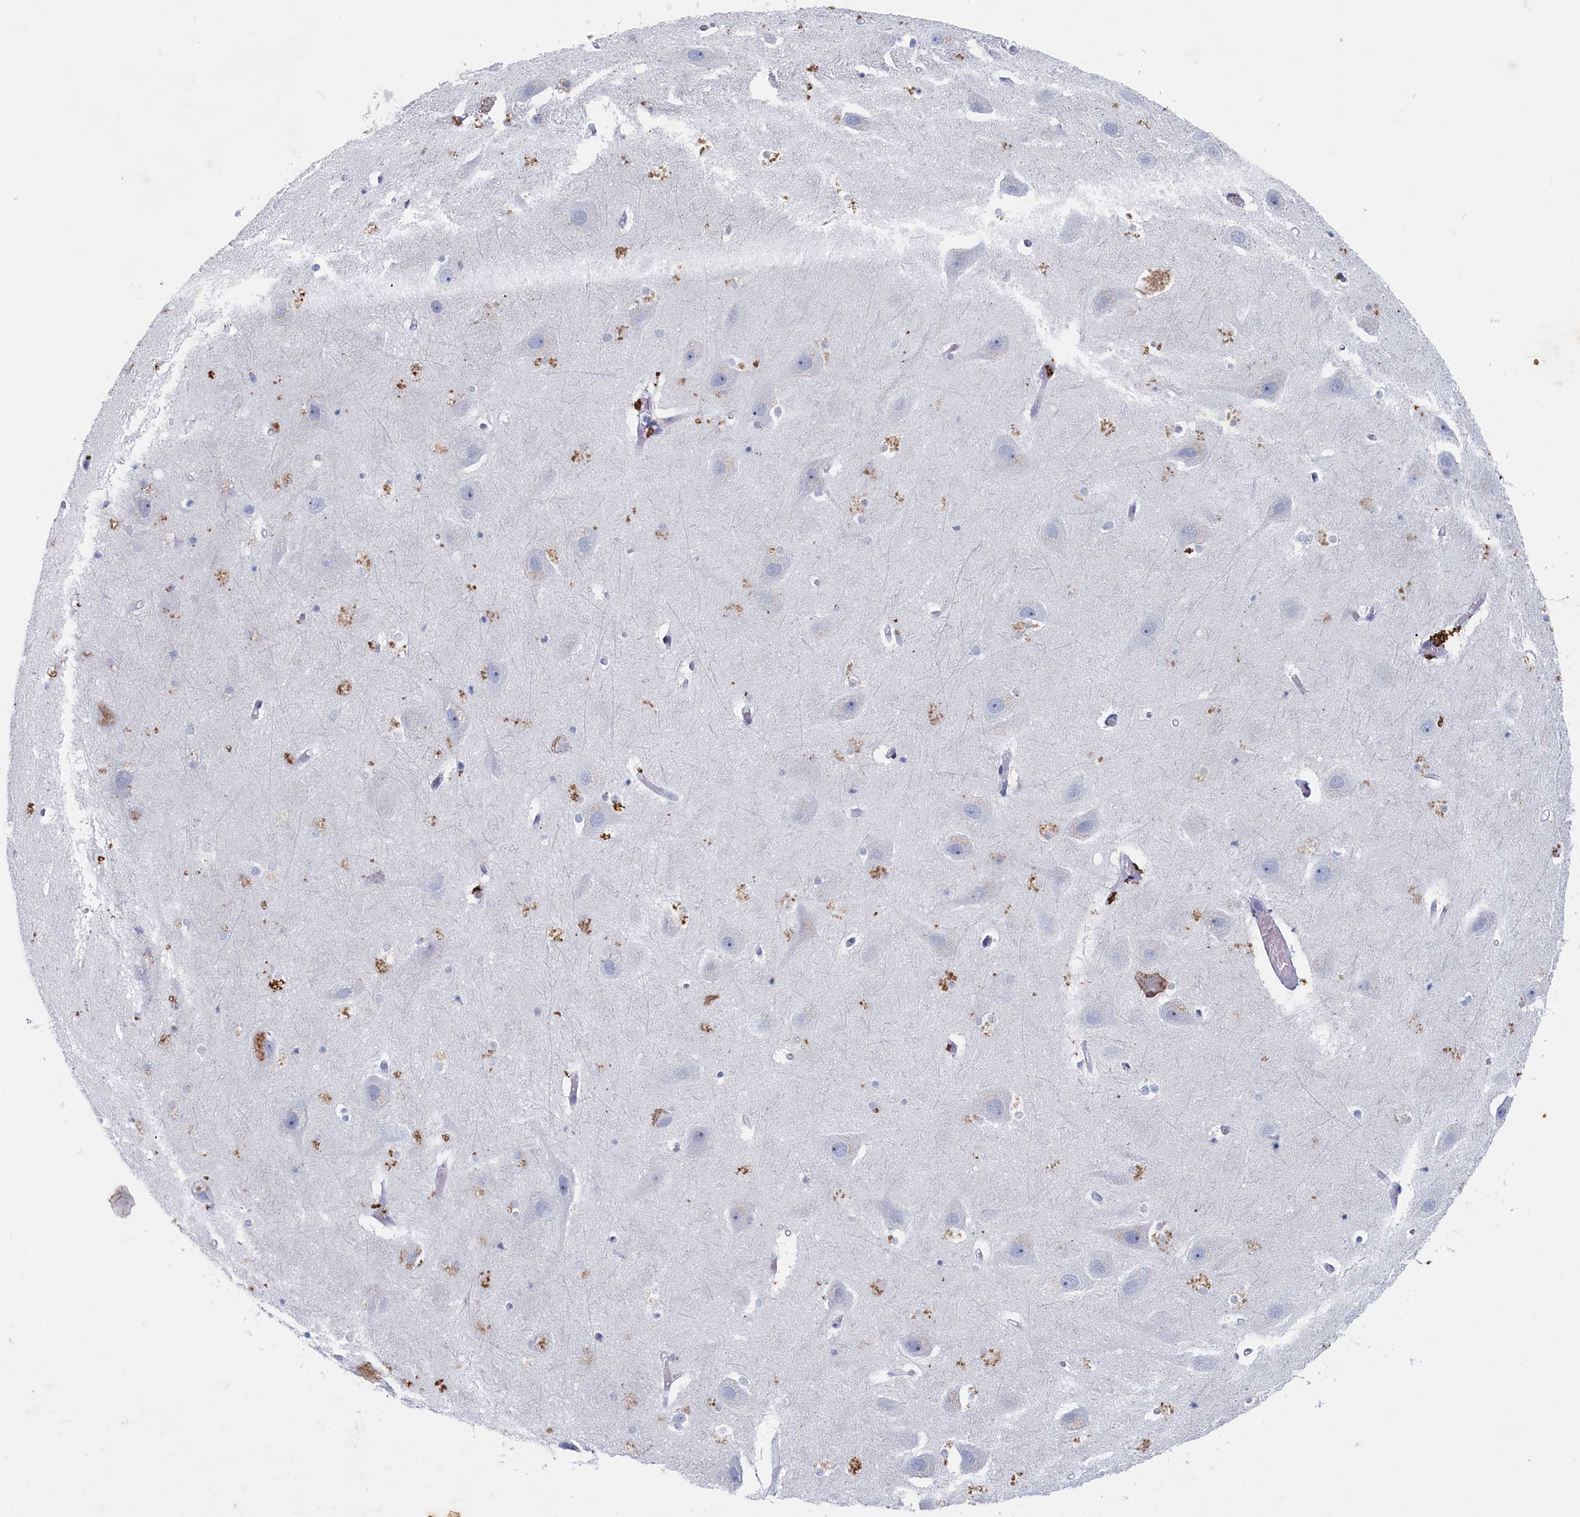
{"staining": {"intensity": "negative", "quantity": "none", "location": "none"}, "tissue": "hippocampus", "cell_type": "Glial cells", "image_type": "normal", "snomed": [{"axis": "morphology", "description": "Normal tissue, NOS"}, {"axis": "topography", "description": "Hippocampus"}], "caption": "This is a histopathology image of immunohistochemistry staining of normal hippocampus, which shows no staining in glial cells.", "gene": "WDR76", "patient": {"sex": "female", "age": 52}}